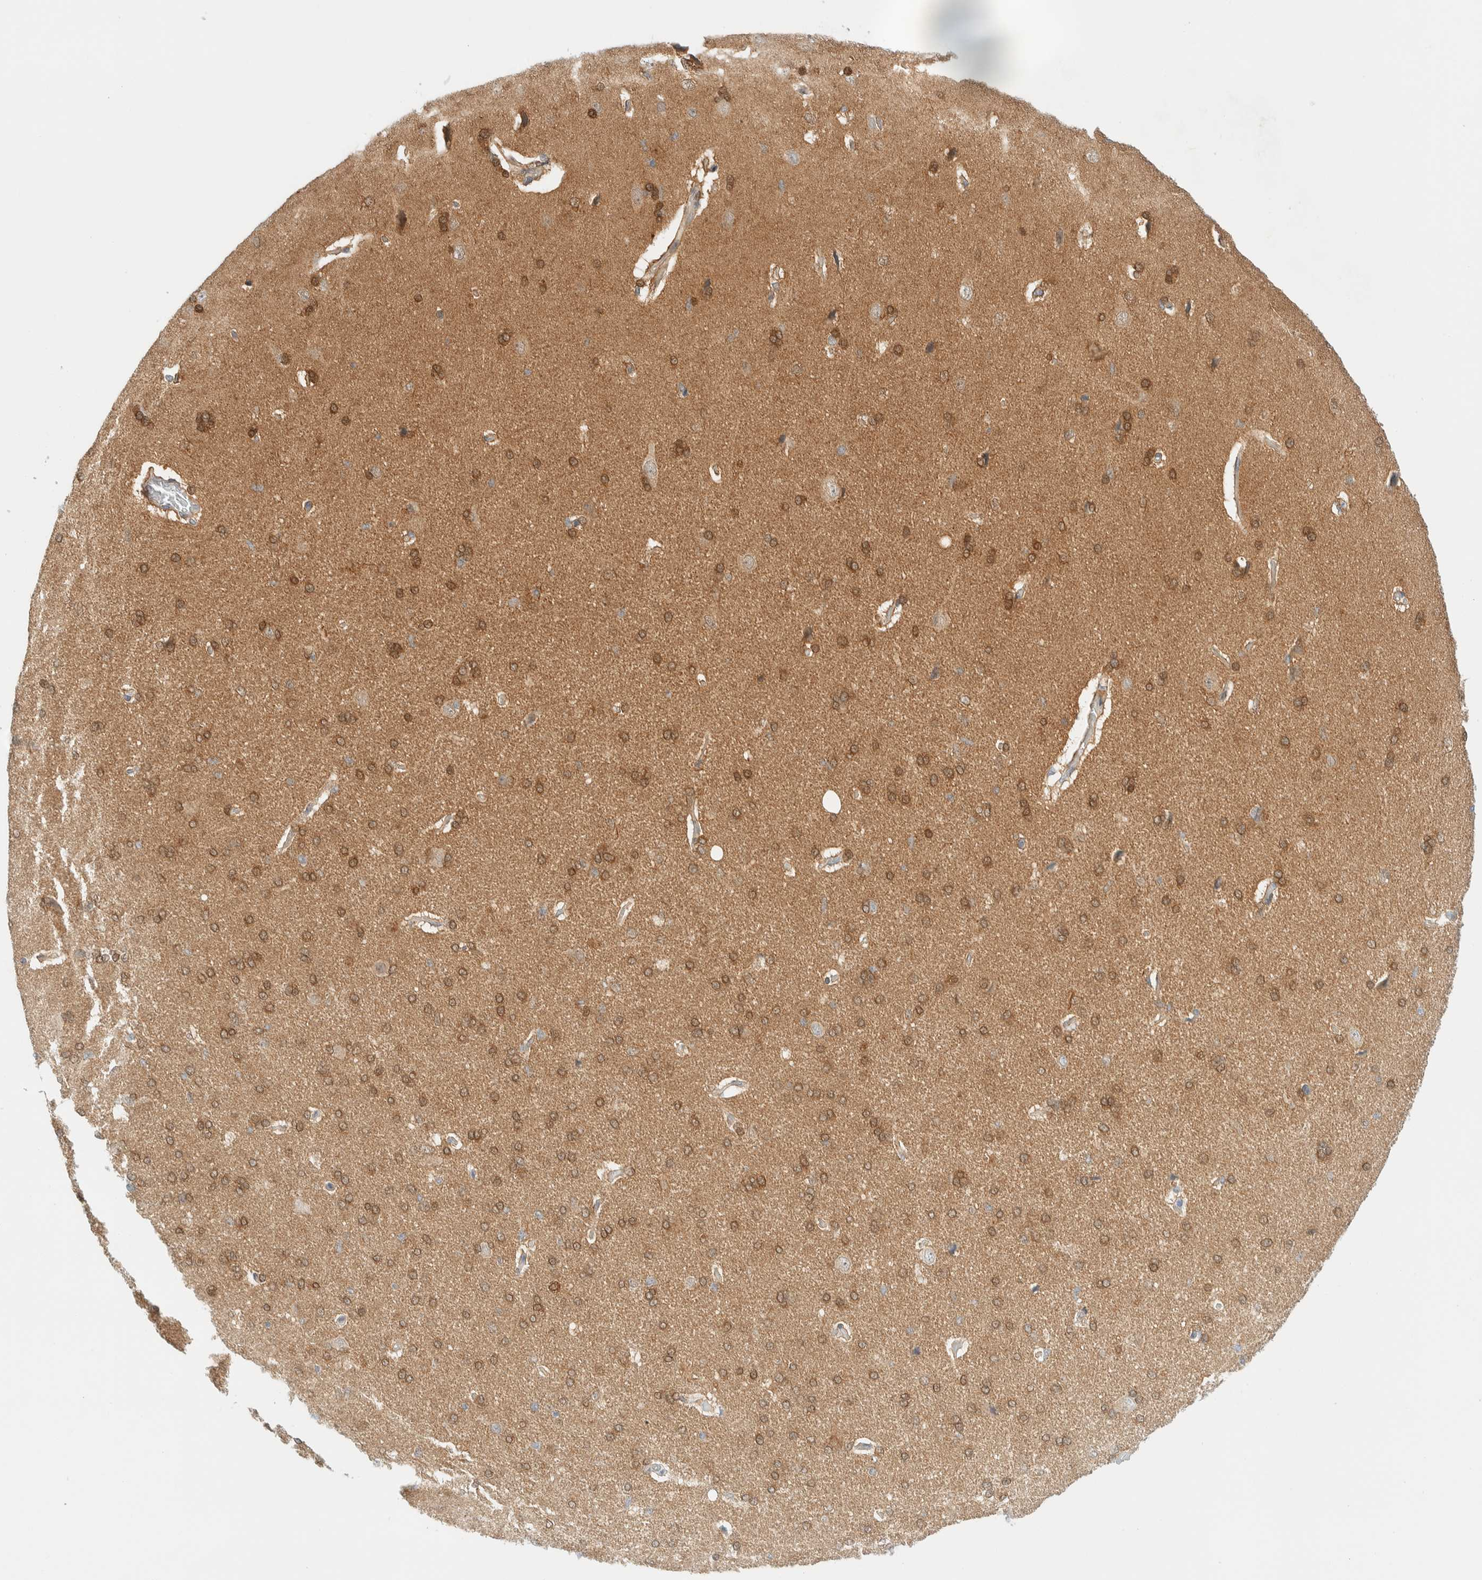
{"staining": {"intensity": "weak", "quantity": "<25%", "location": "cytoplasmic/membranous"}, "tissue": "cerebral cortex", "cell_type": "Endothelial cells", "image_type": "normal", "snomed": [{"axis": "morphology", "description": "Normal tissue, NOS"}, {"axis": "topography", "description": "Cerebral cortex"}], "caption": "An IHC photomicrograph of benign cerebral cortex is shown. There is no staining in endothelial cells of cerebral cortex. (Stains: DAB (3,3'-diaminobenzidine) immunohistochemistry (IHC) with hematoxylin counter stain, Microscopy: brightfield microscopy at high magnification).", "gene": "PCYT2", "patient": {"sex": "male", "age": 62}}